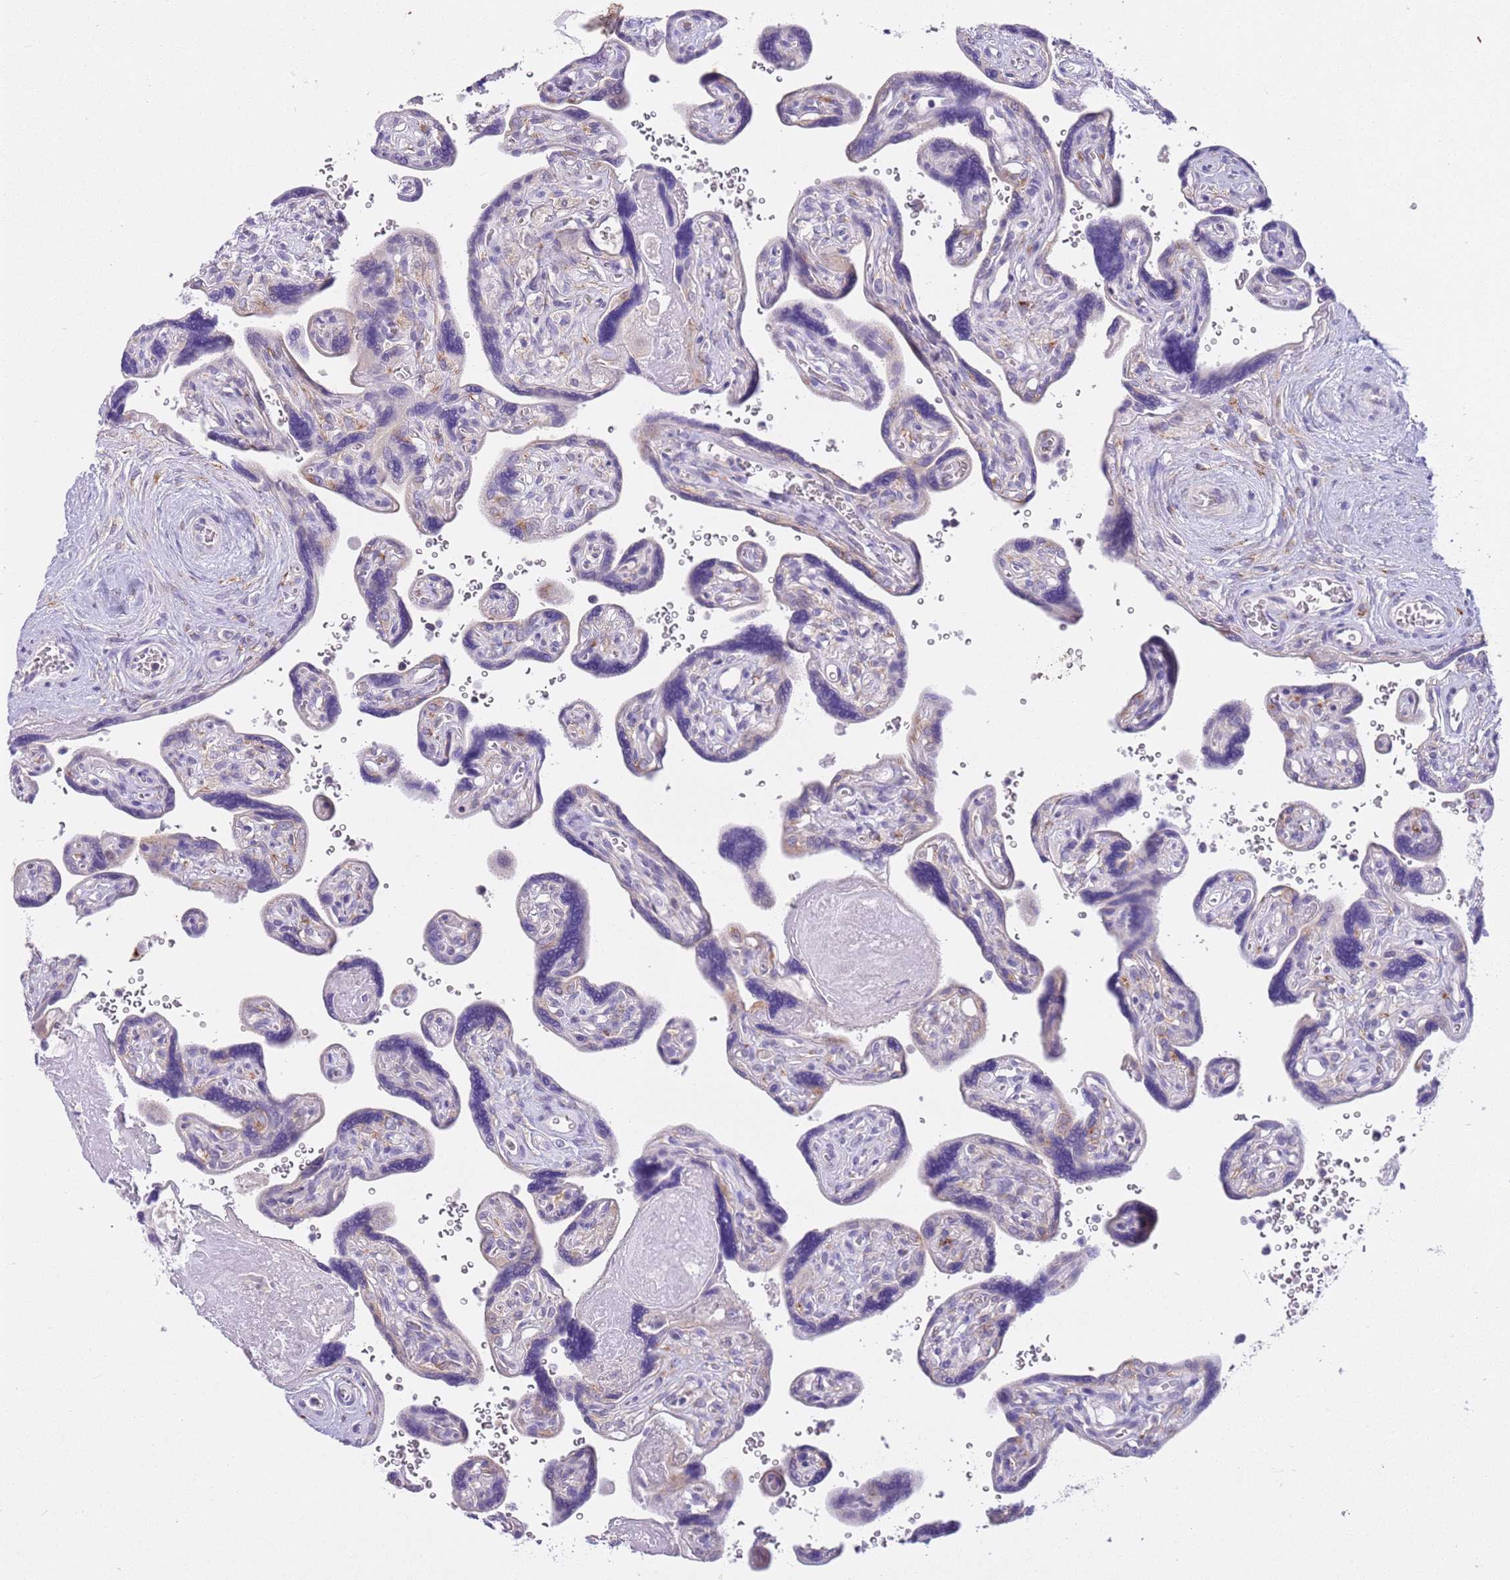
{"staining": {"intensity": "weak", "quantity": "<25%", "location": "cytoplasmic/membranous"}, "tissue": "placenta", "cell_type": "Trophoblastic cells", "image_type": "normal", "snomed": [{"axis": "morphology", "description": "Normal tissue, NOS"}, {"axis": "topography", "description": "Placenta"}], "caption": "This is a micrograph of IHC staining of unremarkable placenta, which shows no expression in trophoblastic cells.", "gene": "CFAP73", "patient": {"sex": "female", "age": 39}}